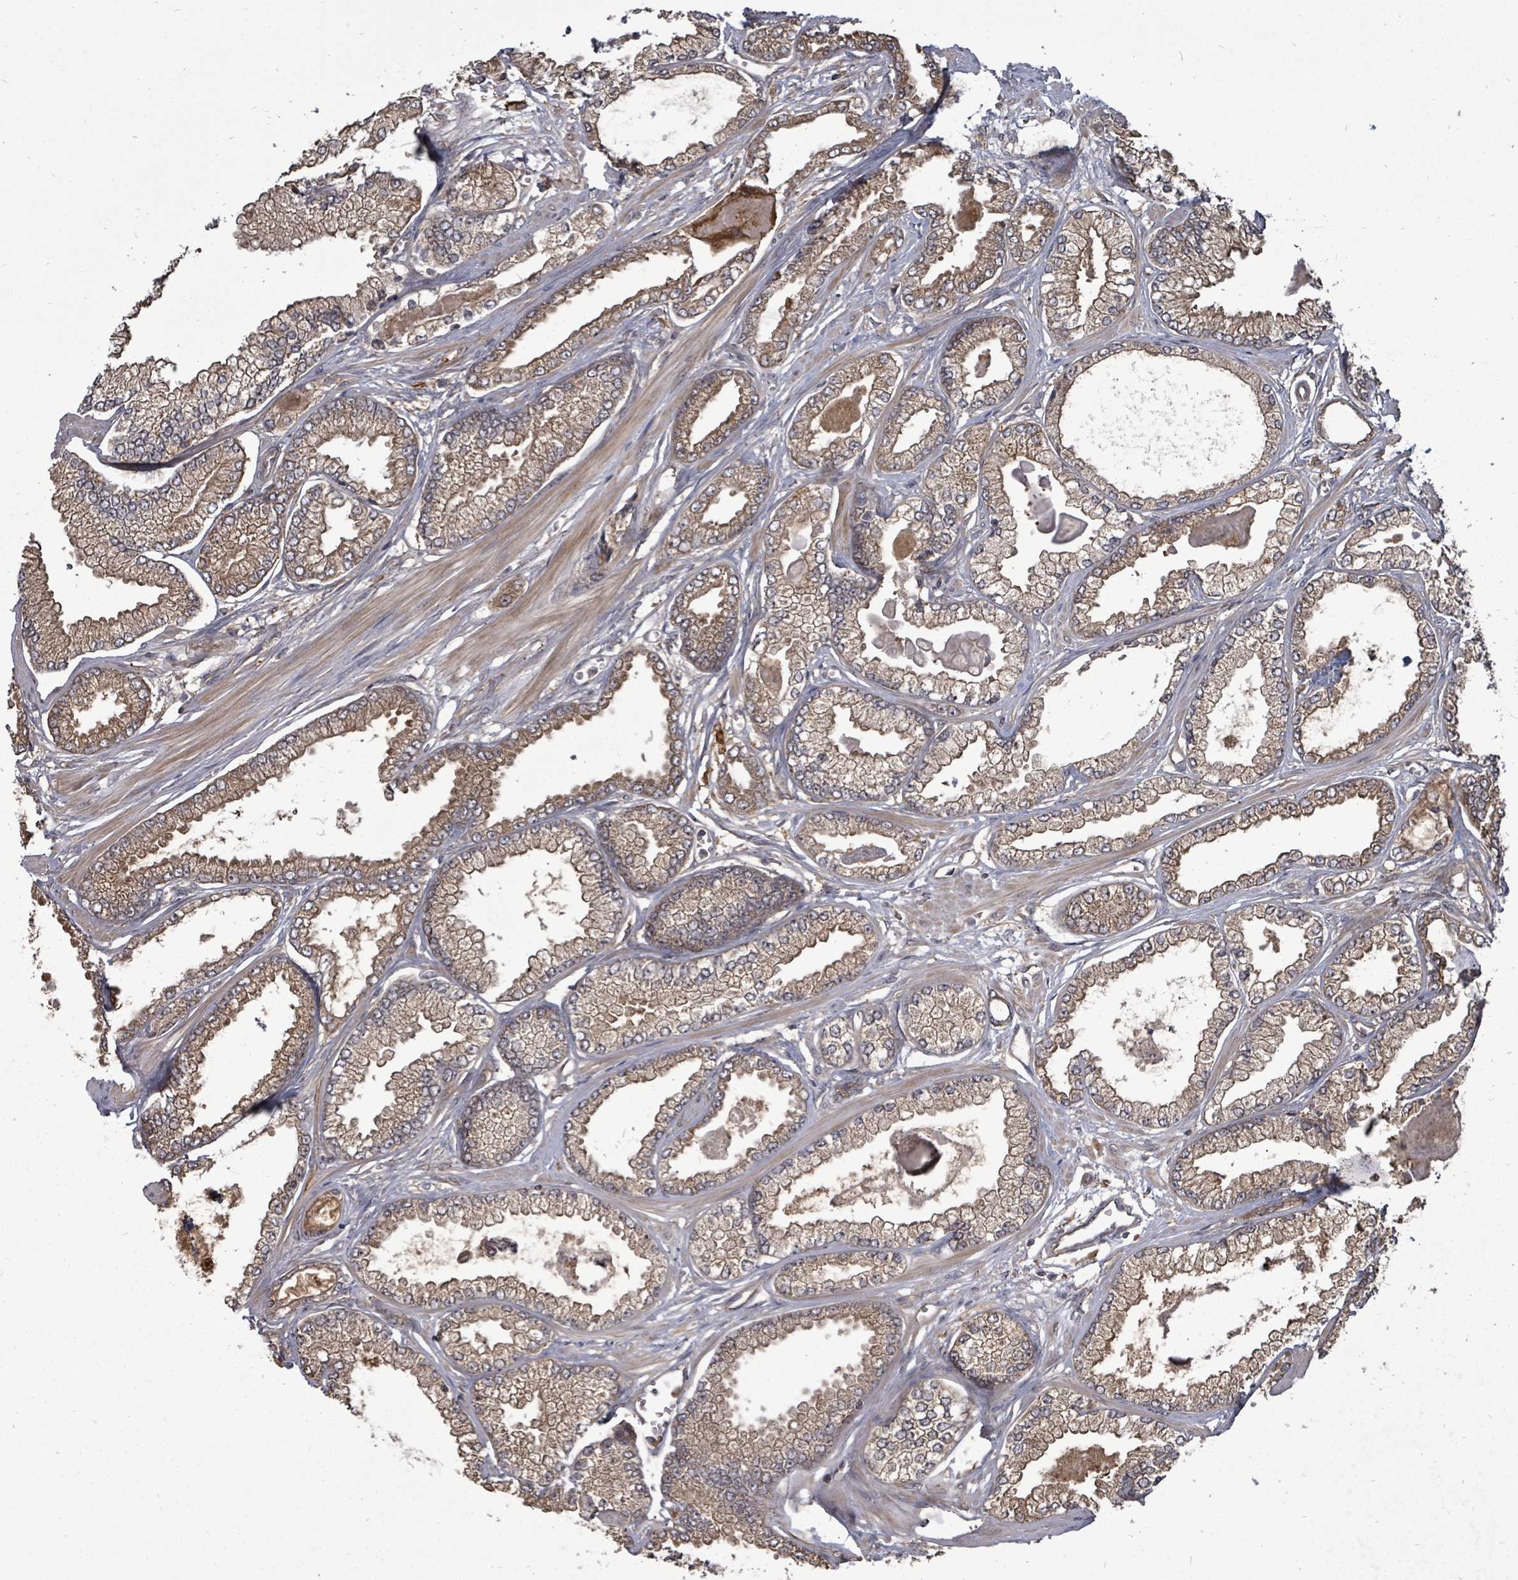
{"staining": {"intensity": "moderate", "quantity": ">75%", "location": "cytoplasmic/membranous"}, "tissue": "prostate cancer", "cell_type": "Tumor cells", "image_type": "cancer", "snomed": [{"axis": "morphology", "description": "Adenocarcinoma, Low grade"}, {"axis": "topography", "description": "Prostate"}], "caption": "Immunohistochemistry (IHC) staining of prostate cancer, which exhibits medium levels of moderate cytoplasmic/membranous staining in about >75% of tumor cells indicating moderate cytoplasmic/membranous protein staining. The staining was performed using DAB (brown) for protein detection and nuclei were counterstained in hematoxylin (blue).", "gene": "EIF3C", "patient": {"sex": "male", "age": 64}}